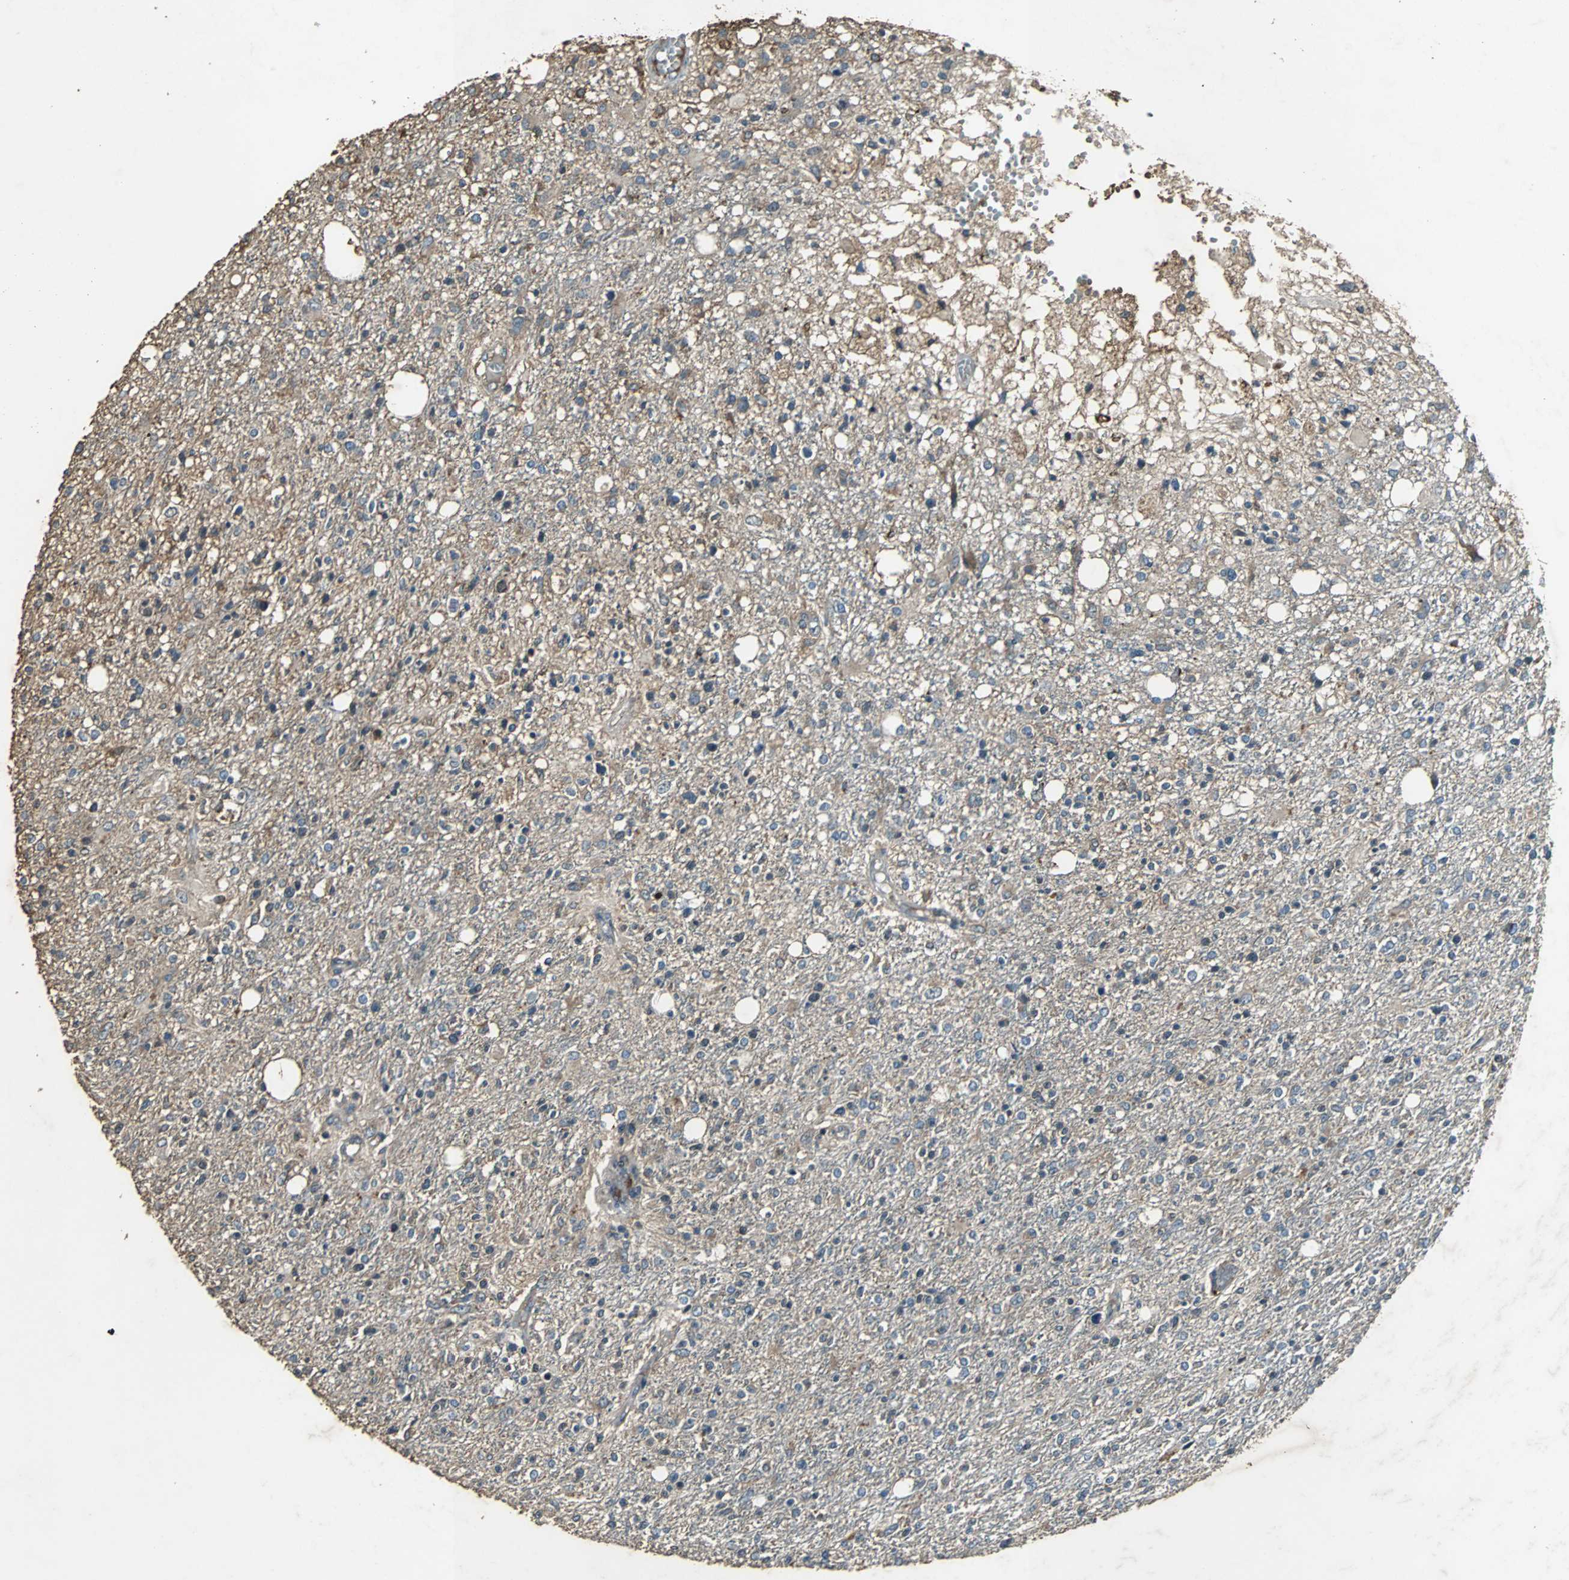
{"staining": {"intensity": "weak", "quantity": "<25%", "location": "cytoplasmic/membranous"}, "tissue": "glioma", "cell_type": "Tumor cells", "image_type": "cancer", "snomed": [{"axis": "morphology", "description": "Glioma, malignant, High grade"}, {"axis": "topography", "description": "Cerebral cortex"}], "caption": "Immunohistochemistry (IHC) of high-grade glioma (malignant) reveals no positivity in tumor cells.", "gene": "SOS1", "patient": {"sex": "male", "age": 76}}